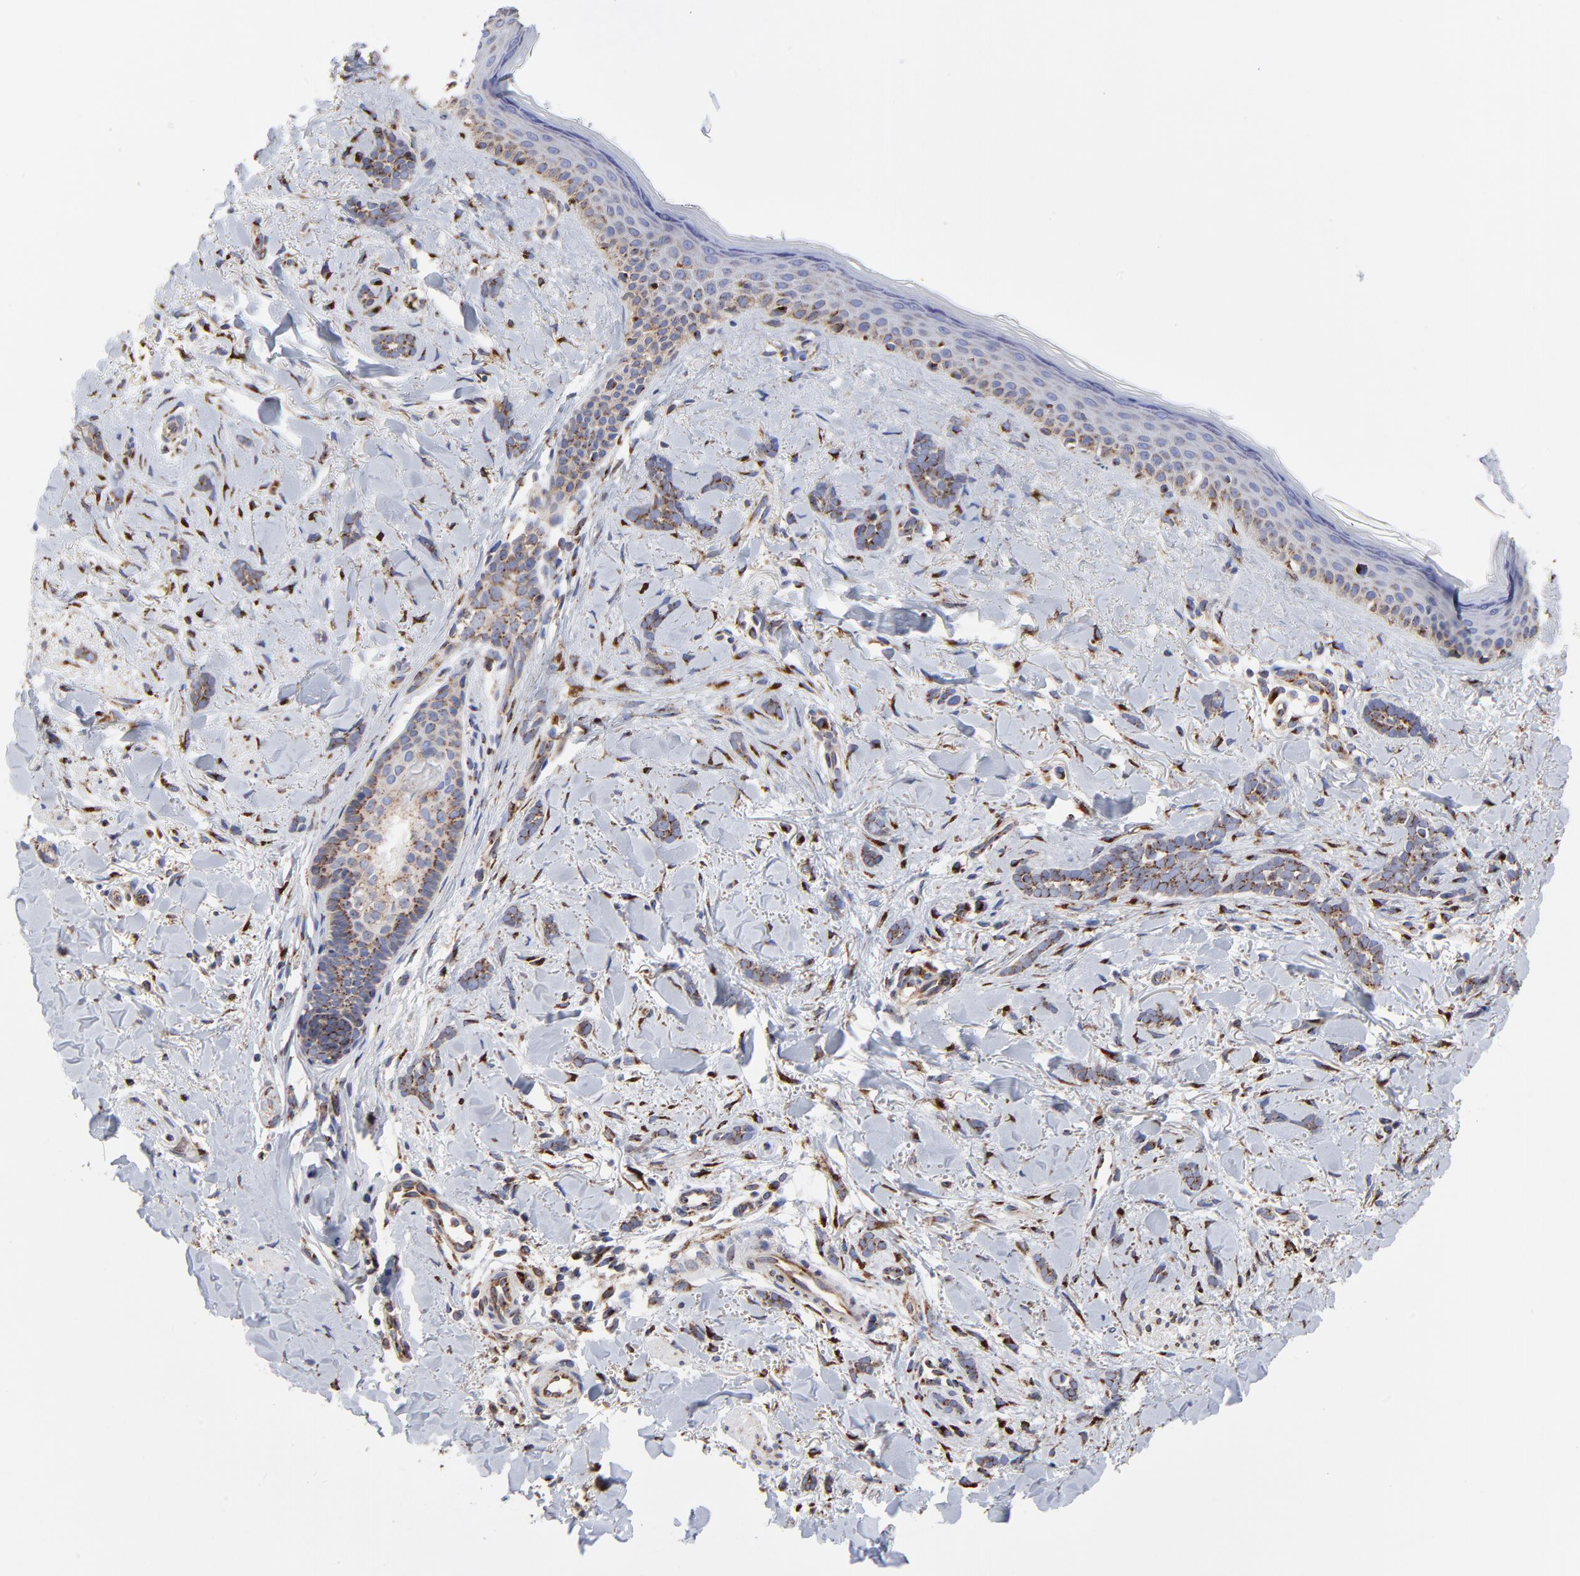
{"staining": {"intensity": "moderate", "quantity": ">75%", "location": "cytoplasmic/membranous"}, "tissue": "skin cancer", "cell_type": "Tumor cells", "image_type": "cancer", "snomed": [{"axis": "morphology", "description": "Basal cell carcinoma"}, {"axis": "topography", "description": "Skin"}], "caption": "This is a micrograph of immunohistochemistry staining of skin cancer (basal cell carcinoma), which shows moderate positivity in the cytoplasmic/membranous of tumor cells.", "gene": "LMAN1", "patient": {"sex": "female", "age": 37}}